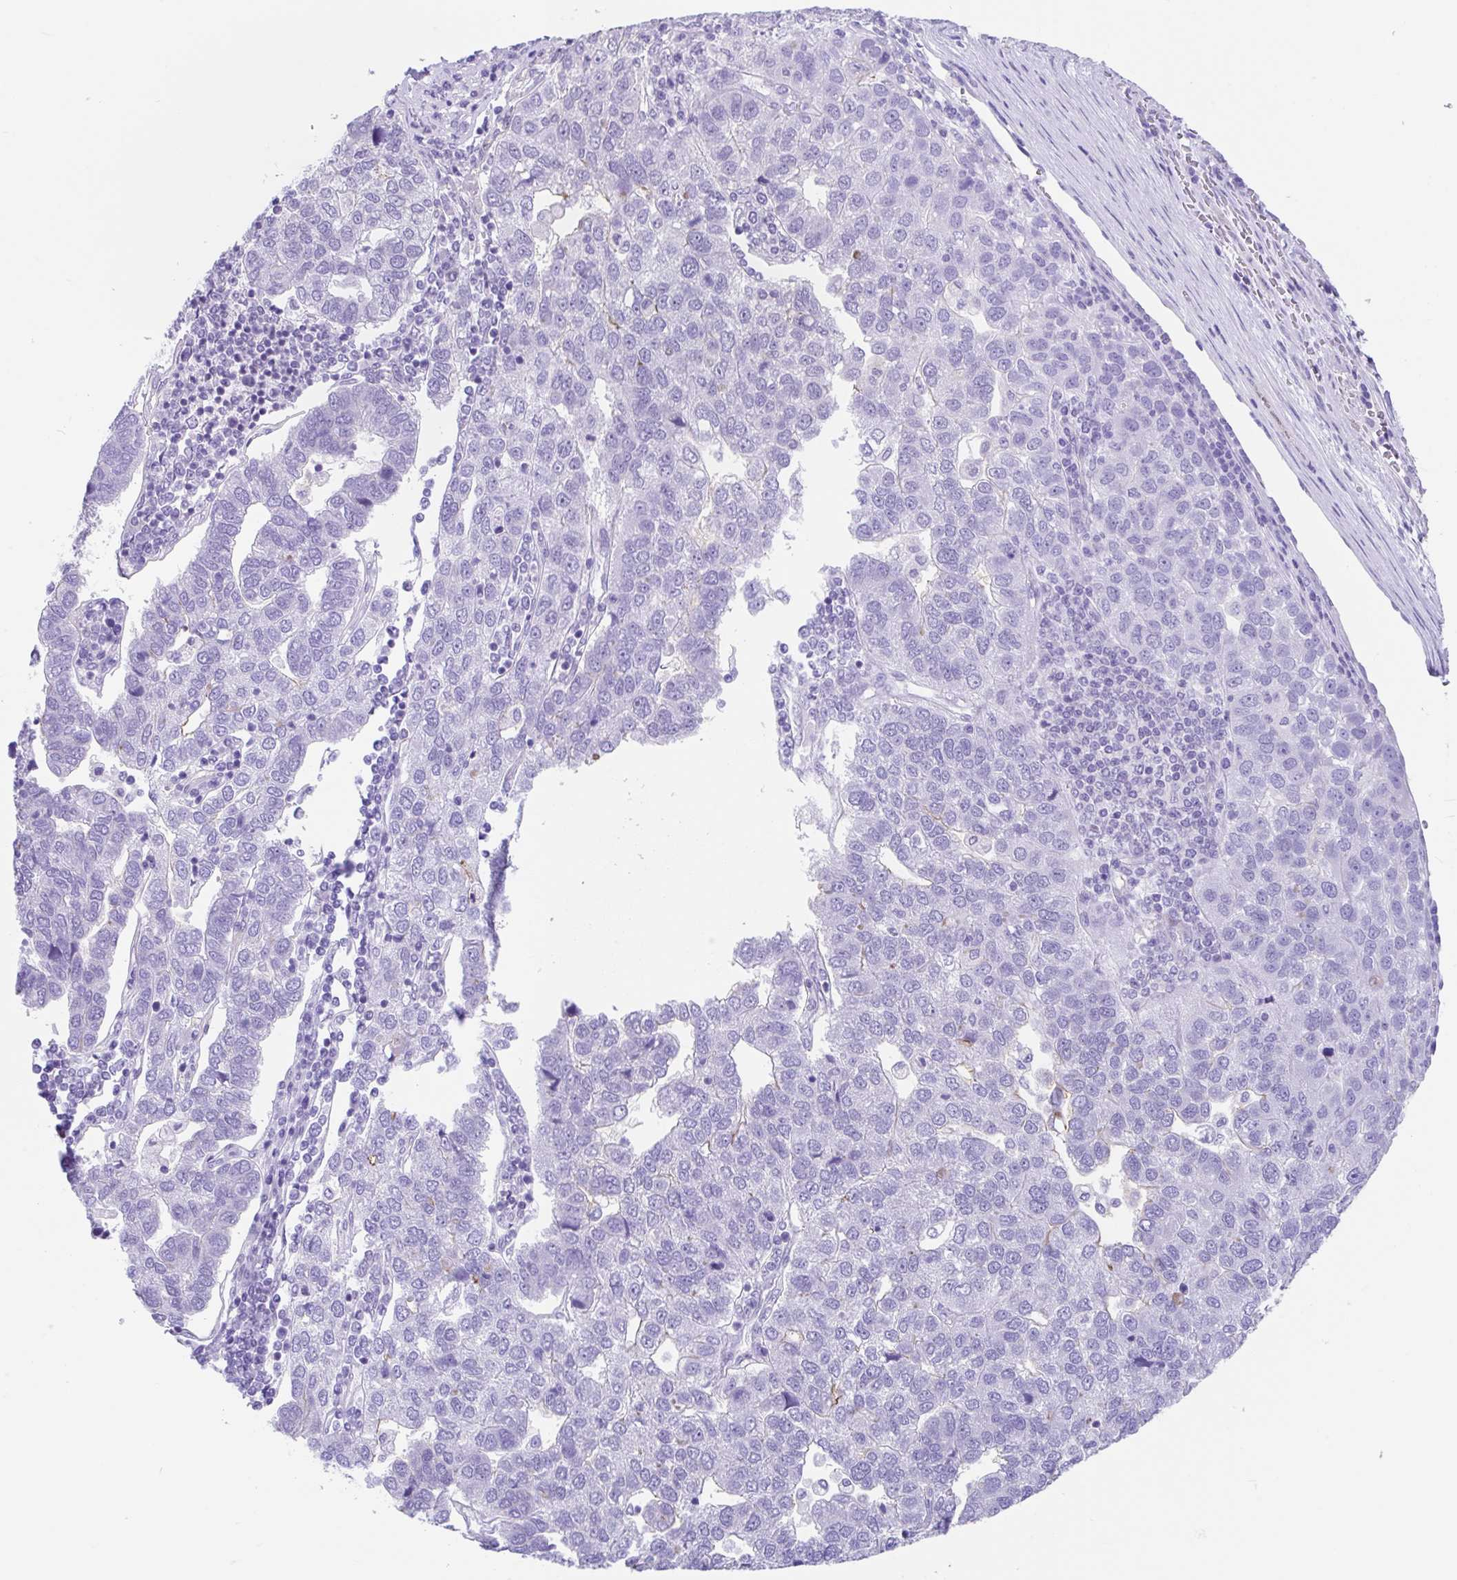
{"staining": {"intensity": "negative", "quantity": "none", "location": "none"}, "tissue": "pancreatic cancer", "cell_type": "Tumor cells", "image_type": "cancer", "snomed": [{"axis": "morphology", "description": "Adenocarcinoma, NOS"}, {"axis": "topography", "description": "Pancreas"}], "caption": "This is a image of IHC staining of adenocarcinoma (pancreatic), which shows no staining in tumor cells.", "gene": "FAM107A", "patient": {"sex": "female", "age": 61}}